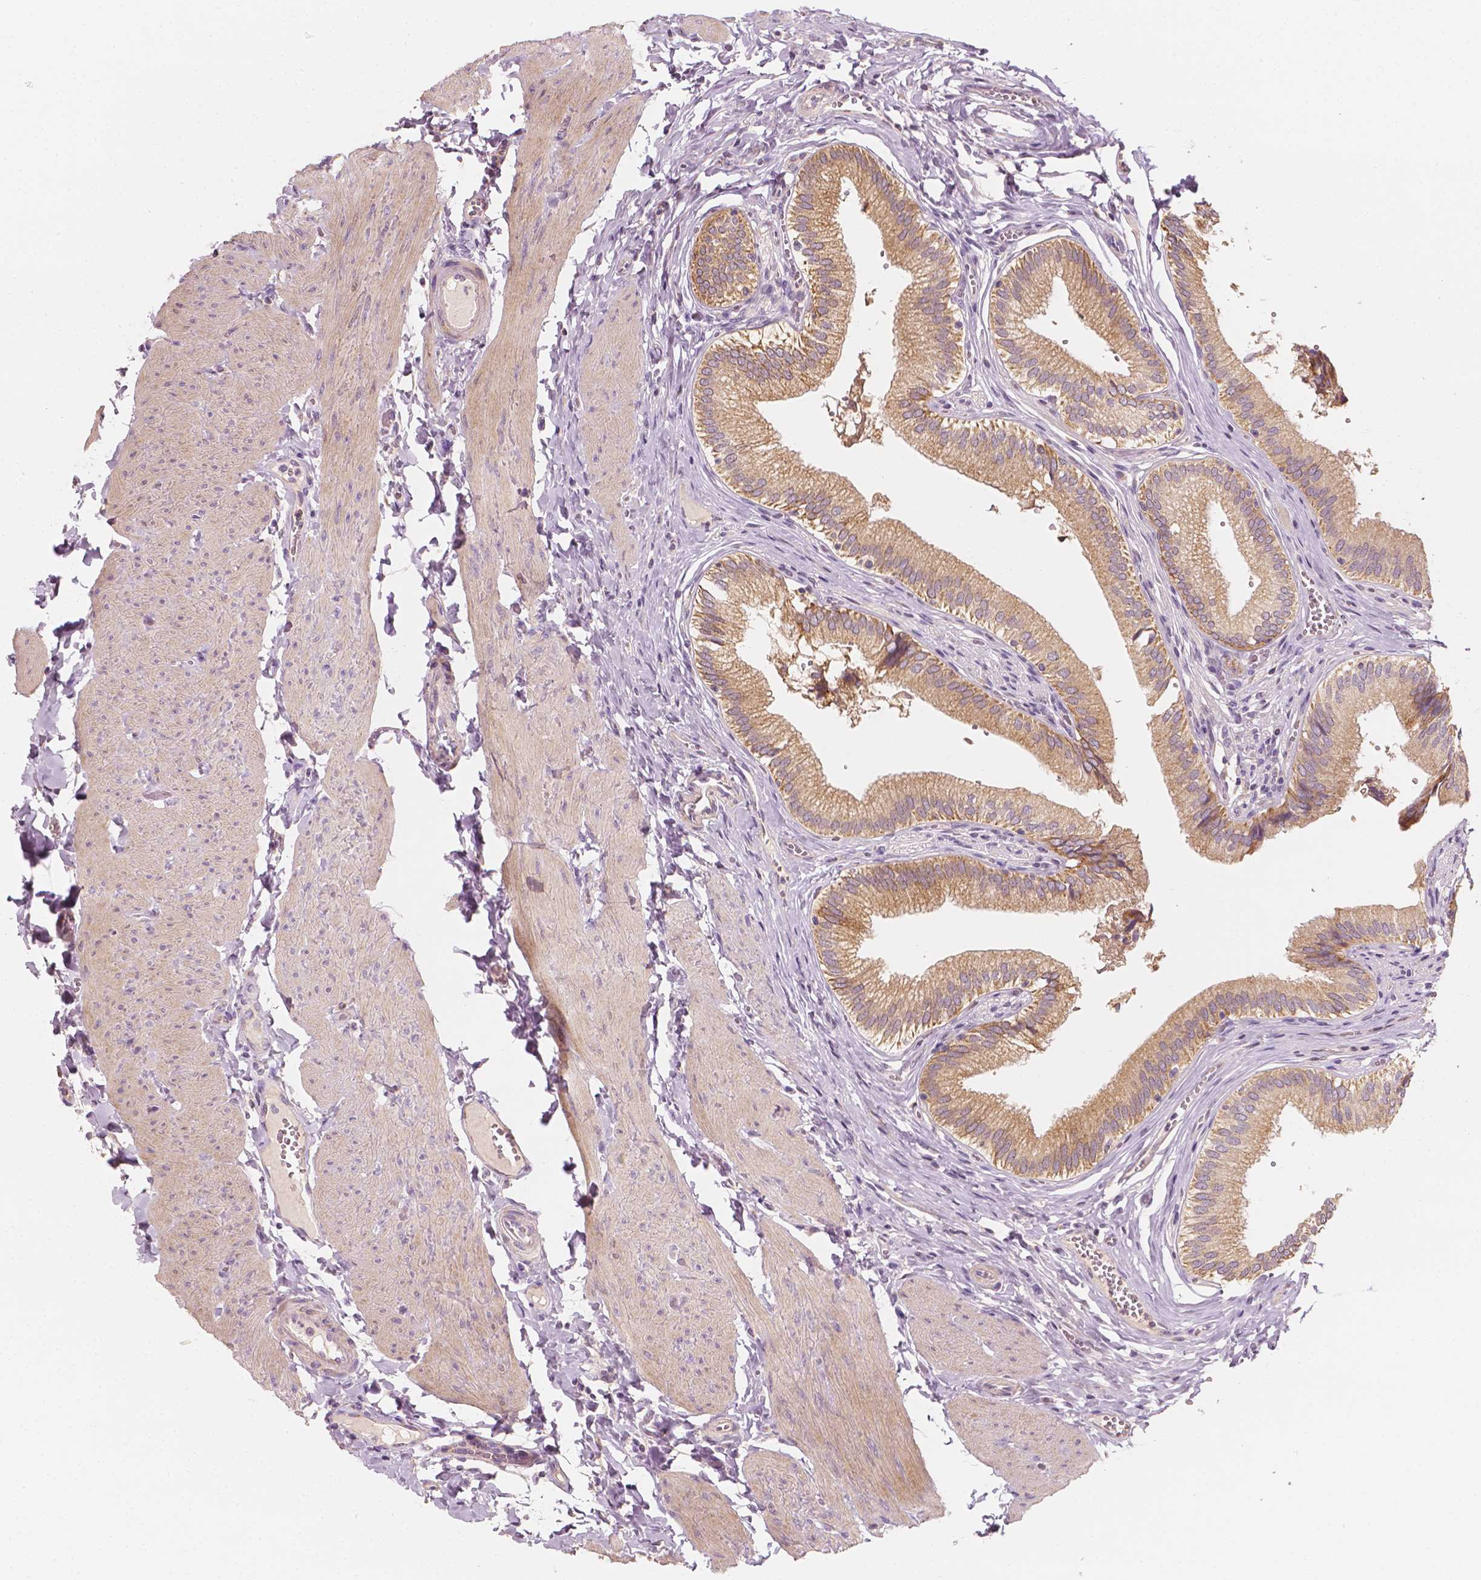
{"staining": {"intensity": "moderate", "quantity": "25%-75%", "location": "cytoplasmic/membranous"}, "tissue": "gallbladder", "cell_type": "Glandular cells", "image_type": "normal", "snomed": [{"axis": "morphology", "description": "Normal tissue, NOS"}, {"axis": "topography", "description": "Gallbladder"}, {"axis": "topography", "description": "Peripheral nerve tissue"}], "caption": "IHC staining of normal gallbladder, which reveals medium levels of moderate cytoplasmic/membranous expression in approximately 25%-75% of glandular cells indicating moderate cytoplasmic/membranous protein staining. The staining was performed using DAB (3,3'-diaminobenzidine) (brown) for protein detection and nuclei were counterstained in hematoxylin (blue).", "gene": "SHPK", "patient": {"sex": "male", "age": 17}}